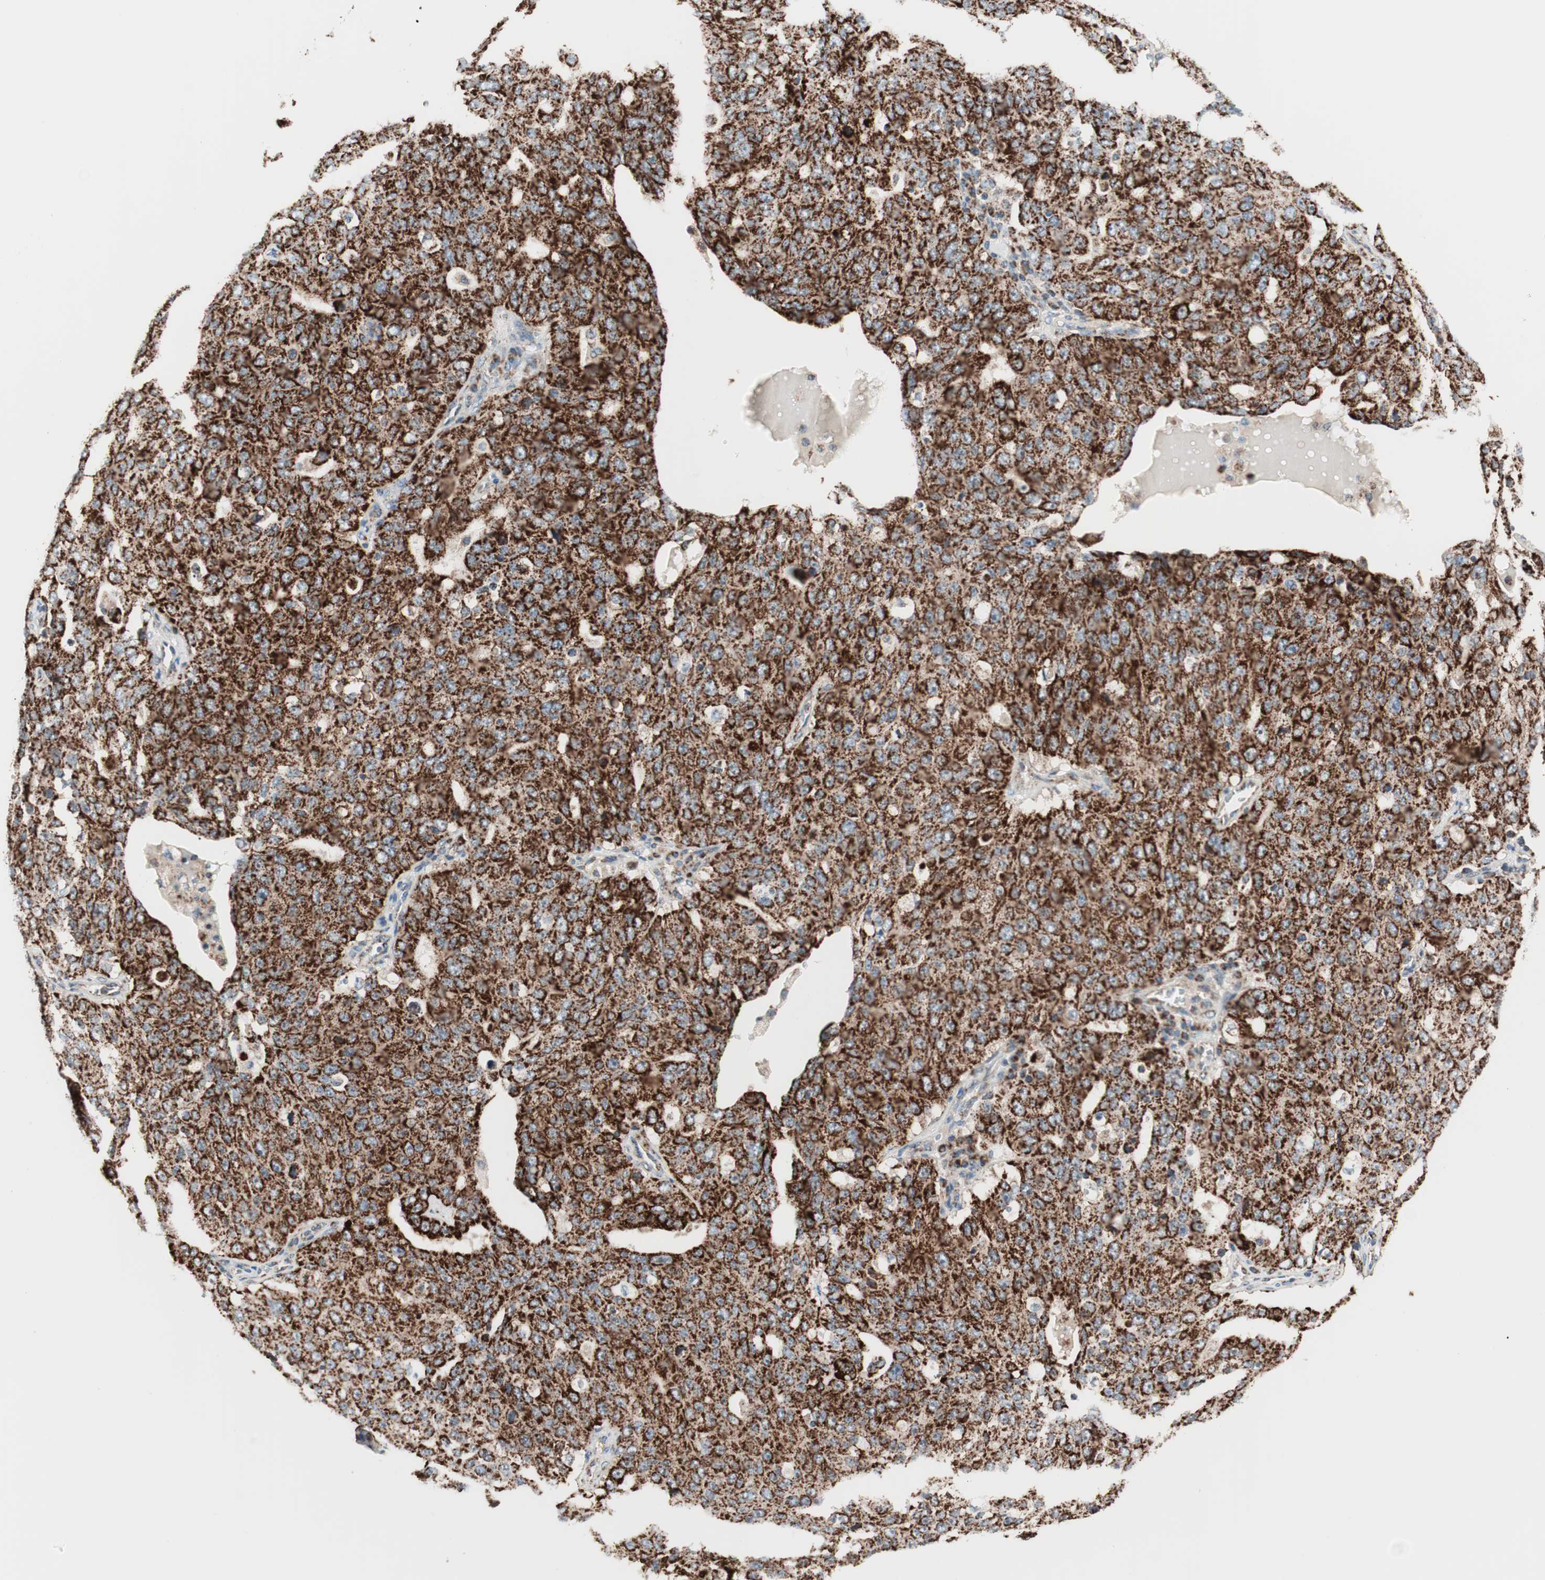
{"staining": {"intensity": "strong", "quantity": ">75%", "location": "cytoplasmic/membranous"}, "tissue": "ovarian cancer", "cell_type": "Tumor cells", "image_type": "cancer", "snomed": [{"axis": "morphology", "description": "Carcinoma, endometroid"}, {"axis": "topography", "description": "Ovary"}], "caption": "Immunohistochemistry (IHC) (DAB) staining of human ovarian cancer (endometroid carcinoma) exhibits strong cytoplasmic/membranous protein expression in approximately >75% of tumor cells.", "gene": "TOMM20", "patient": {"sex": "female", "age": 62}}